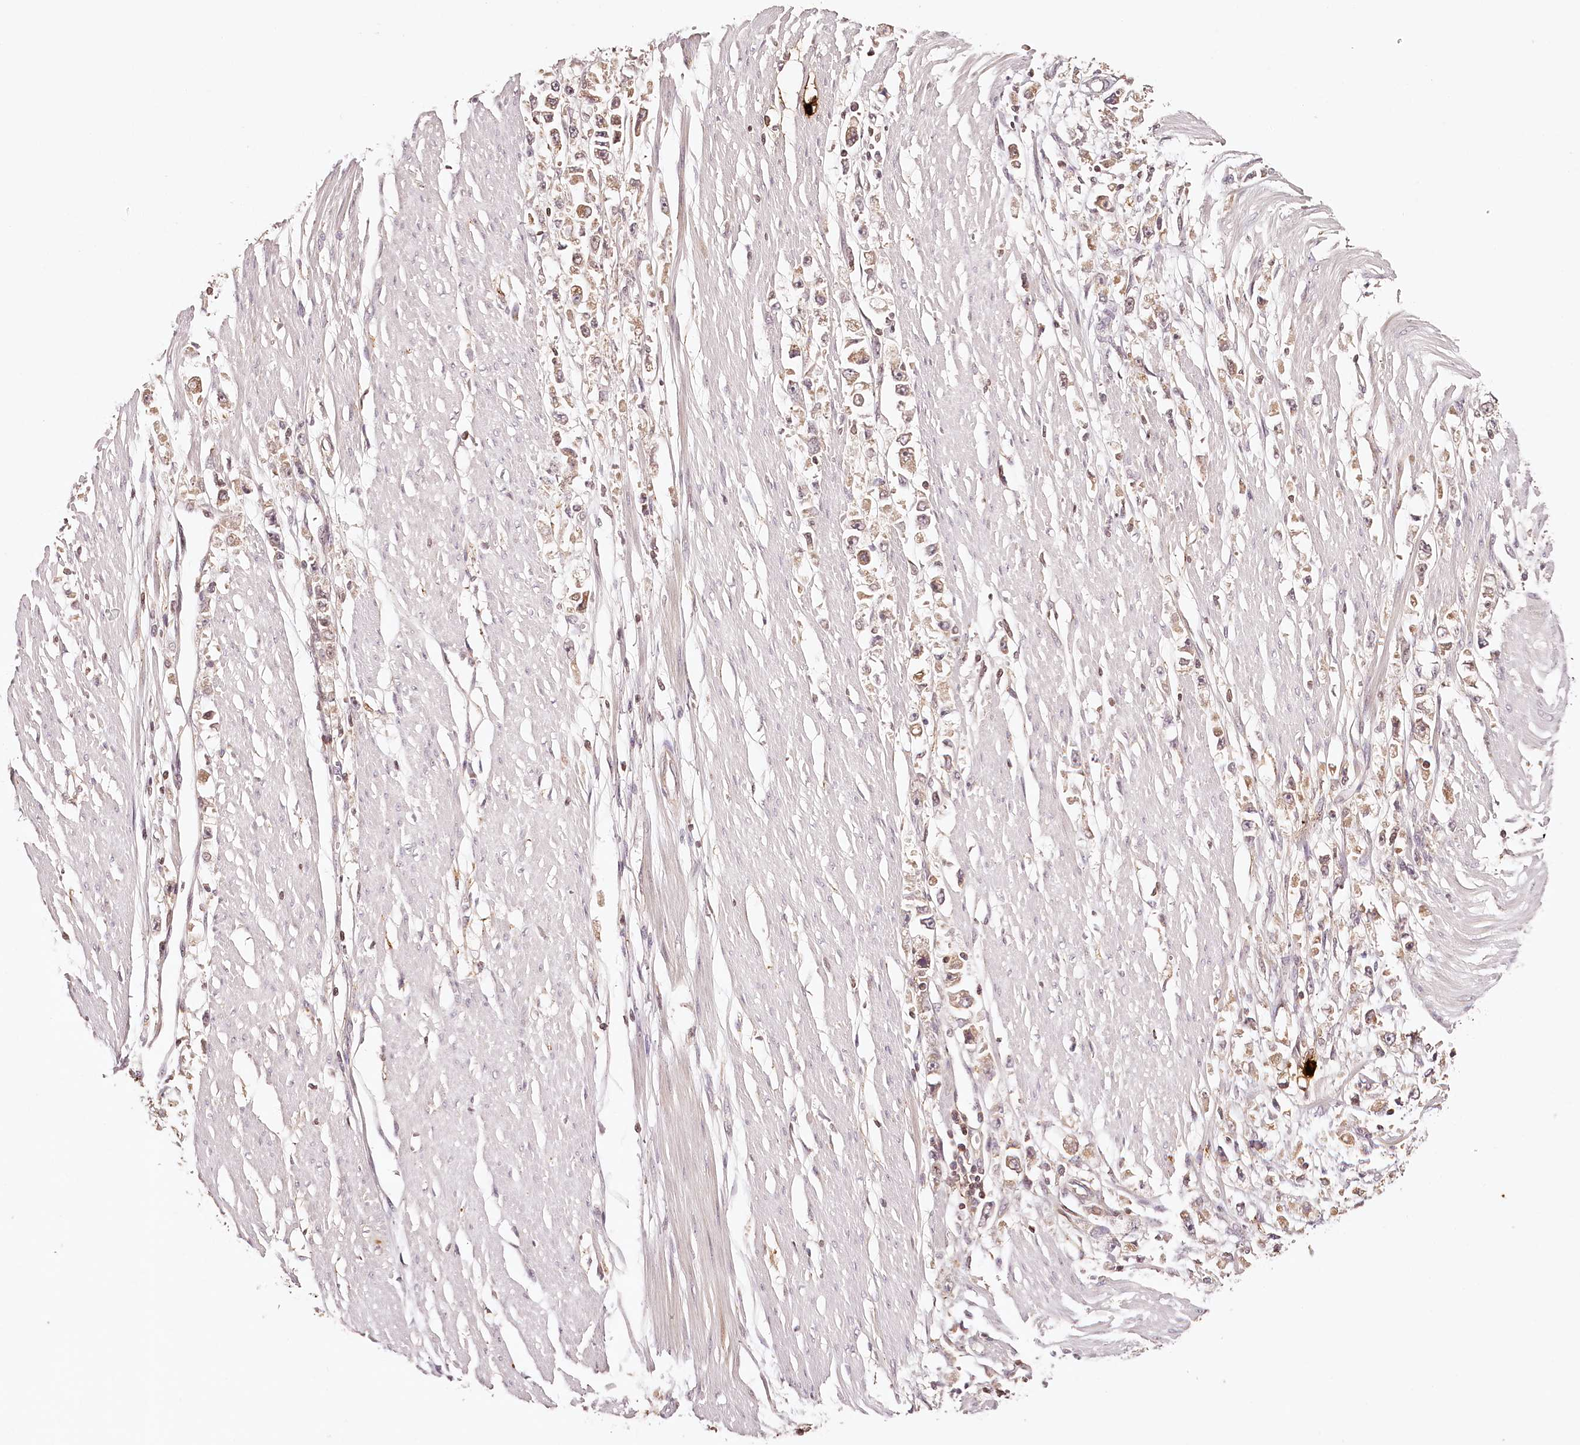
{"staining": {"intensity": "weak", "quantity": "25%-75%", "location": "cytoplasmic/membranous"}, "tissue": "stomach cancer", "cell_type": "Tumor cells", "image_type": "cancer", "snomed": [{"axis": "morphology", "description": "Adenocarcinoma, NOS"}, {"axis": "topography", "description": "Stomach"}], "caption": "An image of human adenocarcinoma (stomach) stained for a protein displays weak cytoplasmic/membranous brown staining in tumor cells.", "gene": "SYNGR1", "patient": {"sex": "female", "age": 59}}